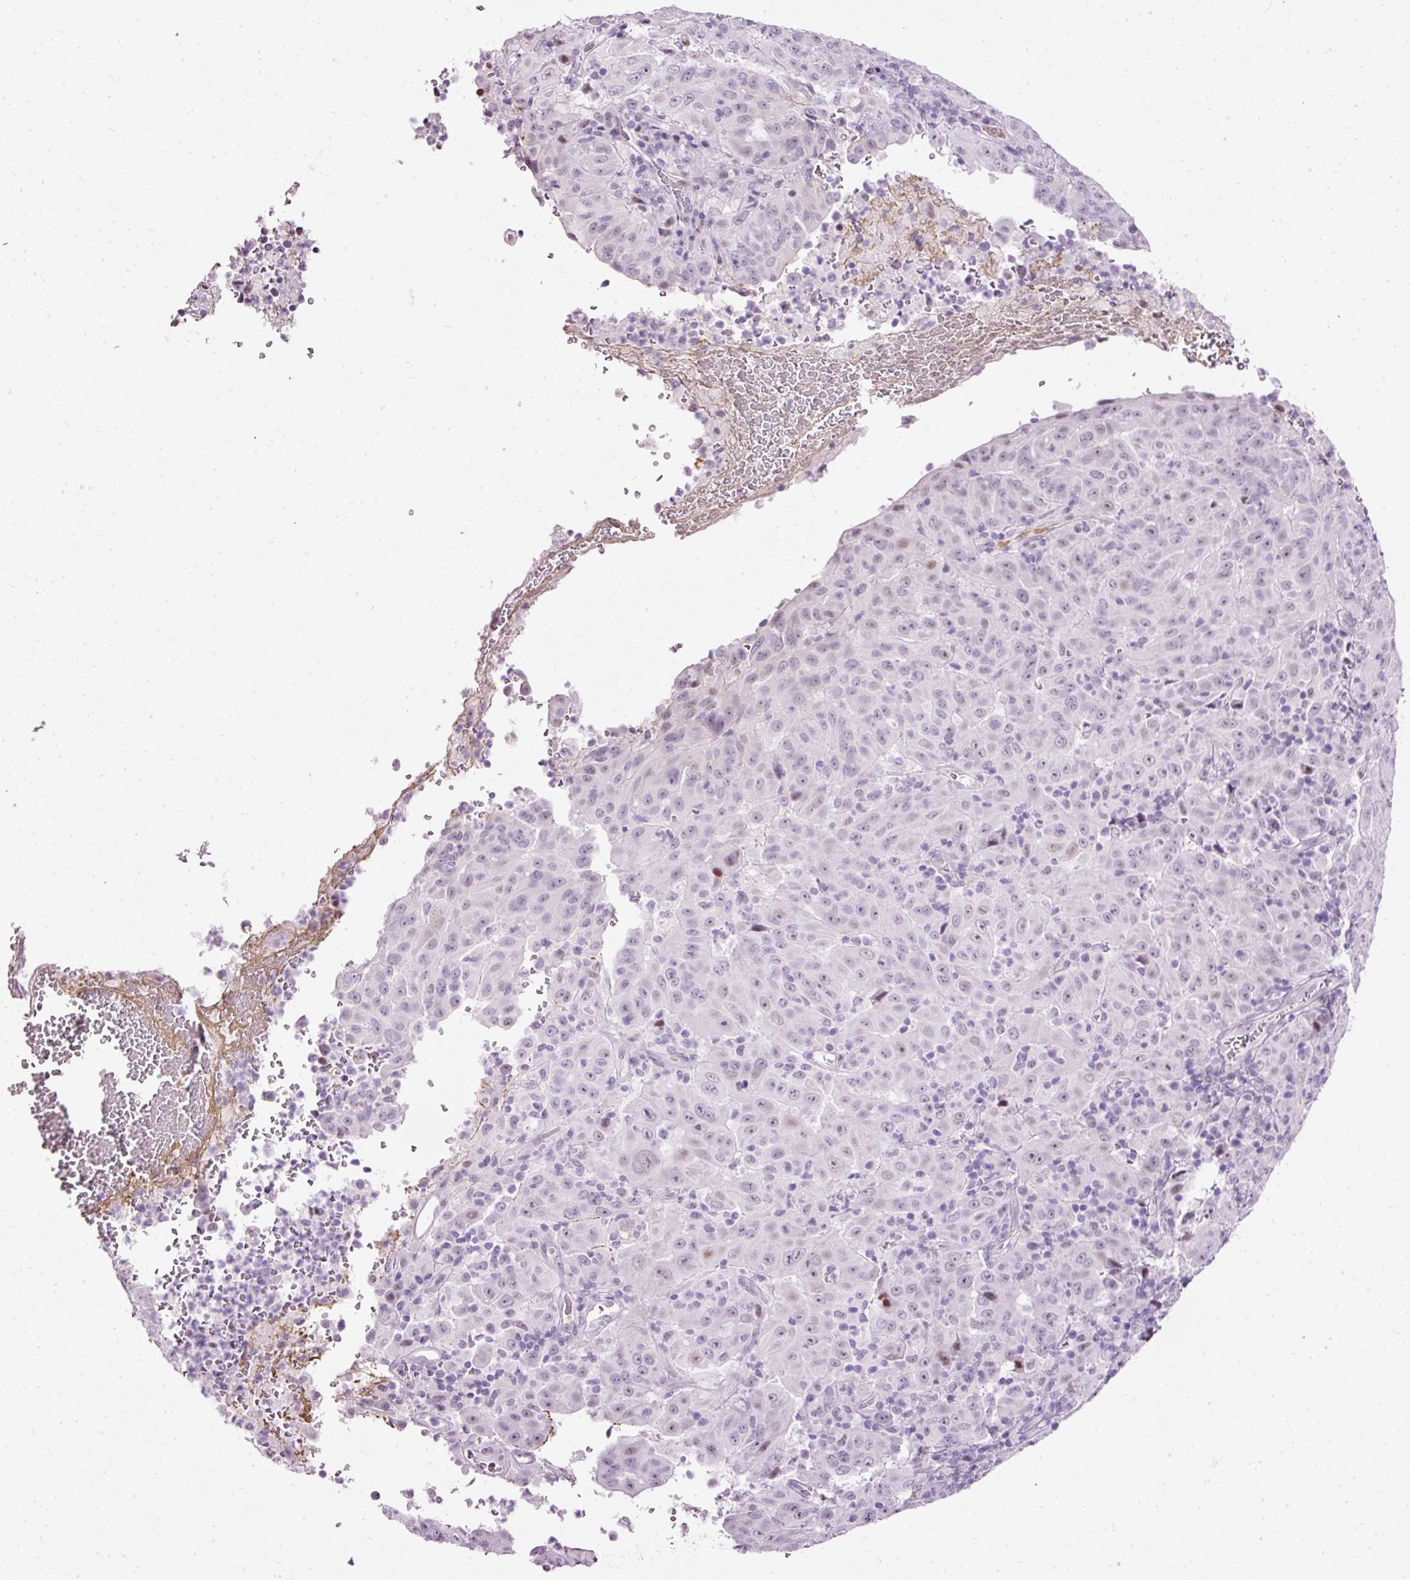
{"staining": {"intensity": "negative", "quantity": "none", "location": "none"}, "tissue": "pancreatic cancer", "cell_type": "Tumor cells", "image_type": "cancer", "snomed": [{"axis": "morphology", "description": "Adenocarcinoma, NOS"}, {"axis": "topography", "description": "Pancreas"}], "caption": "This is an IHC image of adenocarcinoma (pancreatic). There is no positivity in tumor cells.", "gene": "PDE6B", "patient": {"sex": "male", "age": 63}}